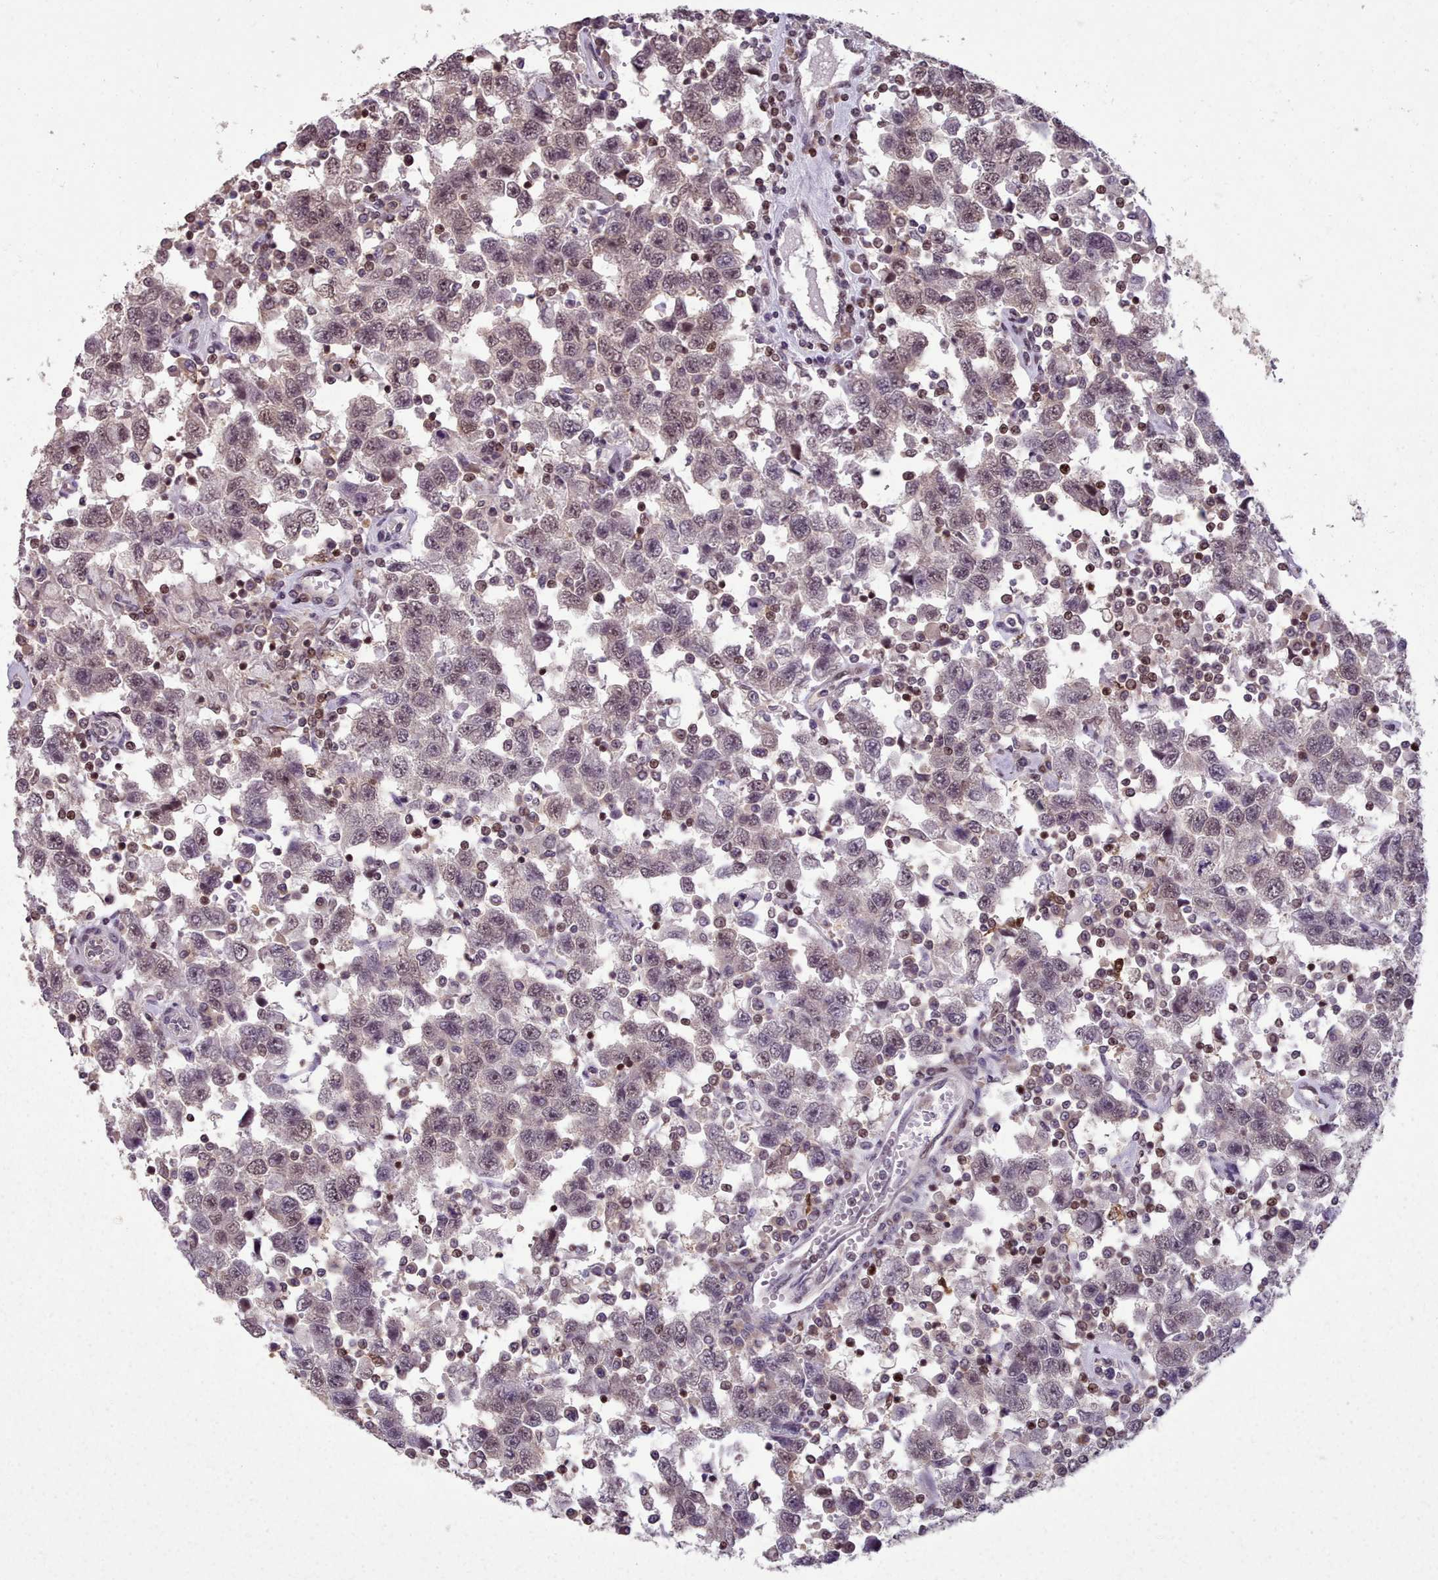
{"staining": {"intensity": "weak", "quantity": "25%-75%", "location": "nuclear"}, "tissue": "testis cancer", "cell_type": "Tumor cells", "image_type": "cancer", "snomed": [{"axis": "morphology", "description": "Seminoma, NOS"}, {"axis": "topography", "description": "Testis"}], "caption": "Immunohistochemistry histopathology image of human testis cancer (seminoma) stained for a protein (brown), which exhibits low levels of weak nuclear positivity in about 25%-75% of tumor cells.", "gene": "ENSA", "patient": {"sex": "male", "age": 41}}